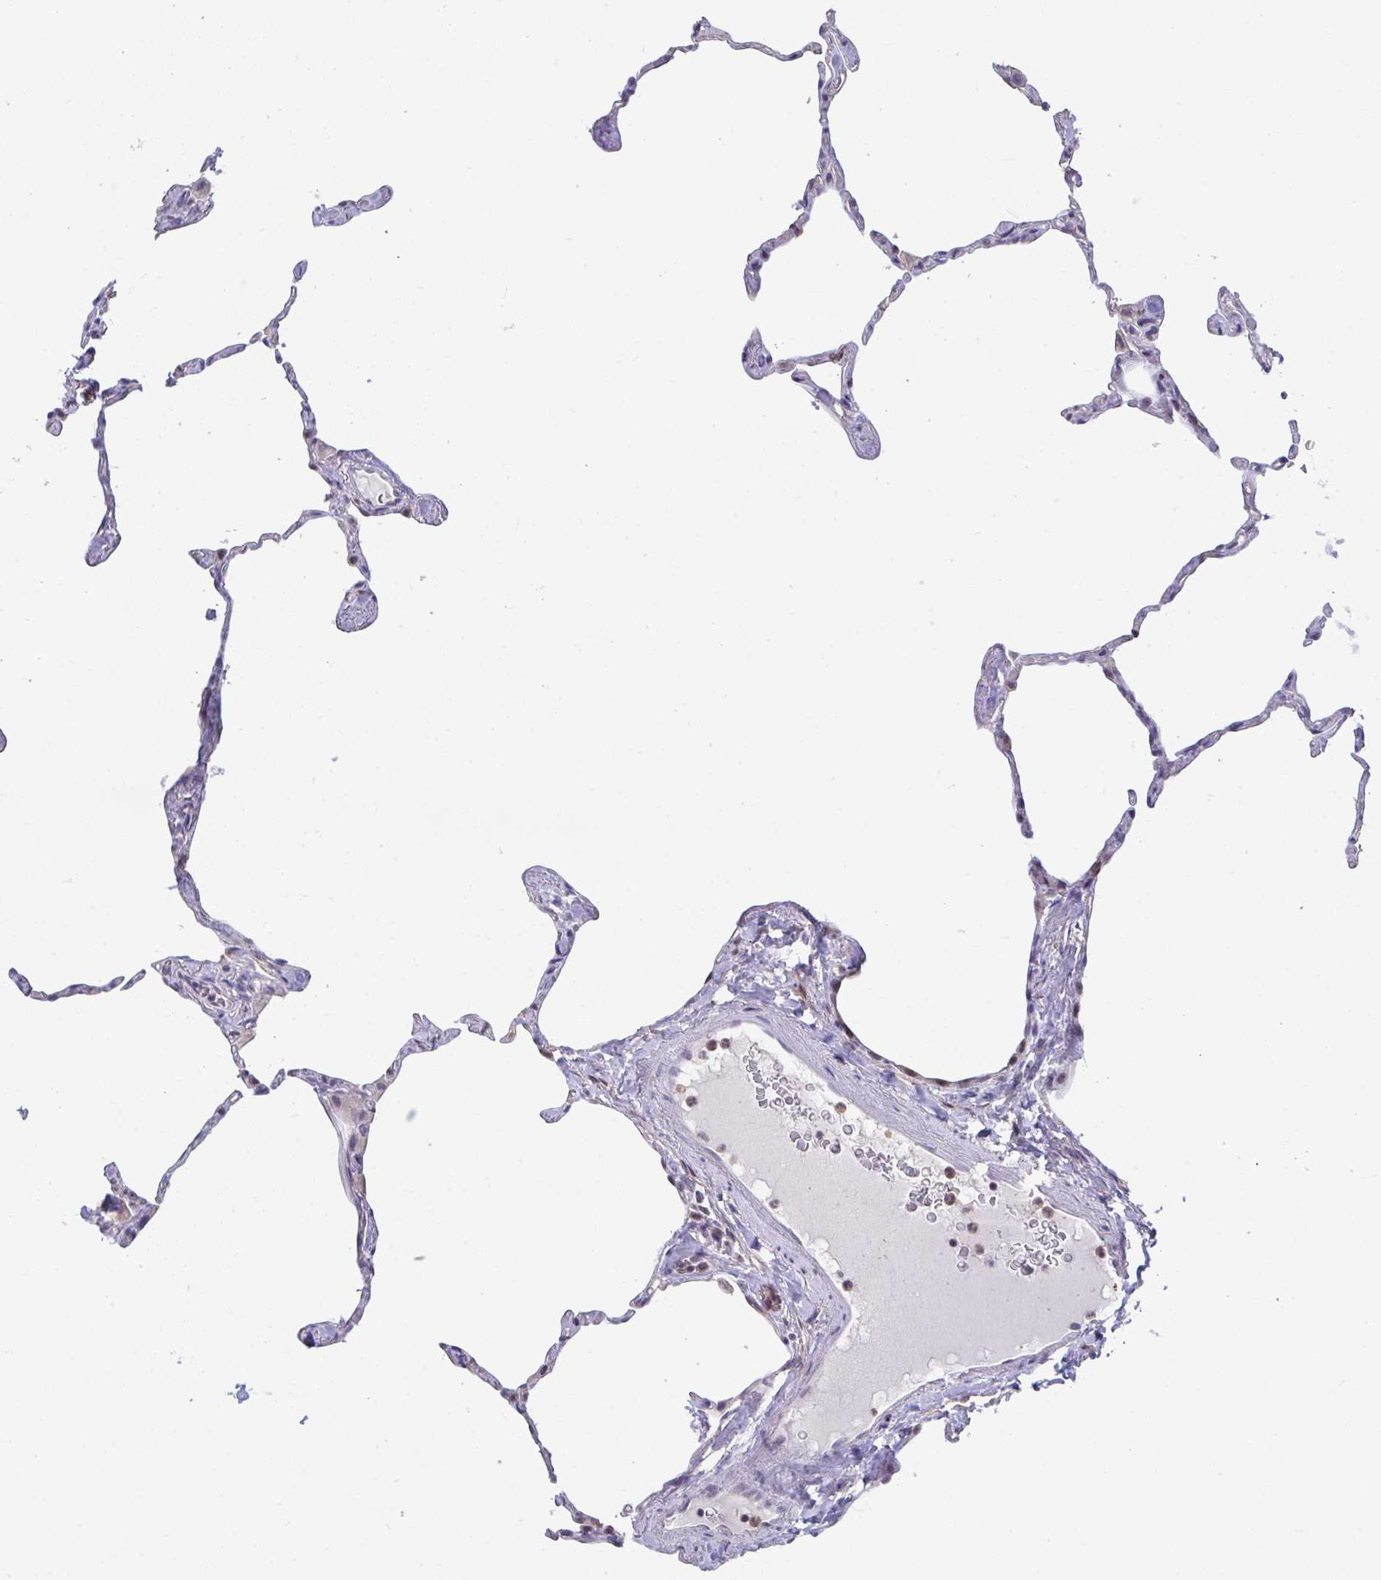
{"staining": {"intensity": "negative", "quantity": "none", "location": "none"}, "tissue": "lung", "cell_type": "Alveolar cells", "image_type": "normal", "snomed": [{"axis": "morphology", "description": "Normal tissue, NOS"}, {"axis": "topography", "description": "Lung"}], "caption": "Alveolar cells show no significant expression in benign lung. (Immunohistochemistry, brightfield microscopy, high magnification).", "gene": "SENP3", "patient": {"sex": "male", "age": 65}}